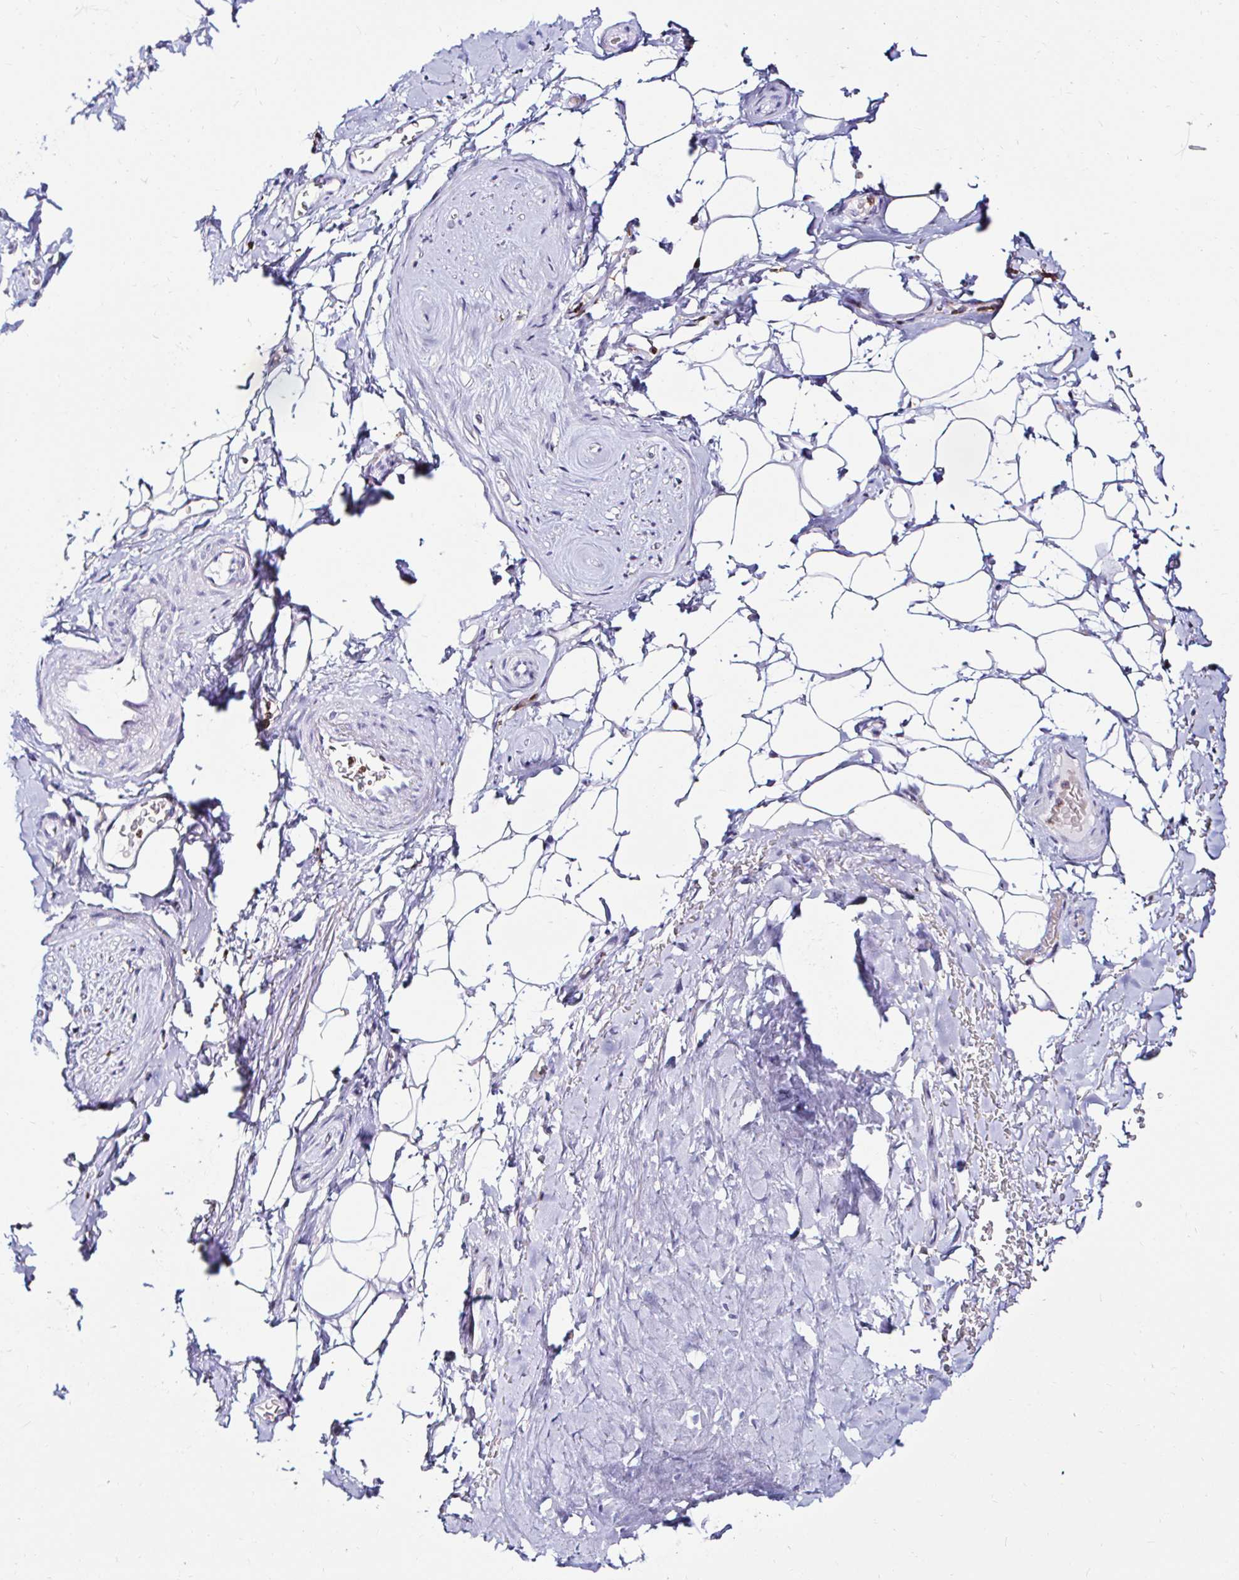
{"staining": {"intensity": "negative", "quantity": "none", "location": "none"}, "tissue": "adipose tissue", "cell_type": "Adipocytes", "image_type": "normal", "snomed": [{"axis": "morphology", "description": "Normal tissue, NOS"}, {"axis": "topography", "description": "Lymph node"}, {"axis": "topography", "description": "Cartilage tissue"}, {"axis": "topography", "description": "Bronchus"}], "caption": "This is a micrograph of IHC staining of benign adipose tissue, which shows no staining in adipocytes. (DAB immunohistochemistry (IHC), high magnification).", "gene": "CYBB", "patient": {"sex": "female", "age": 70}}